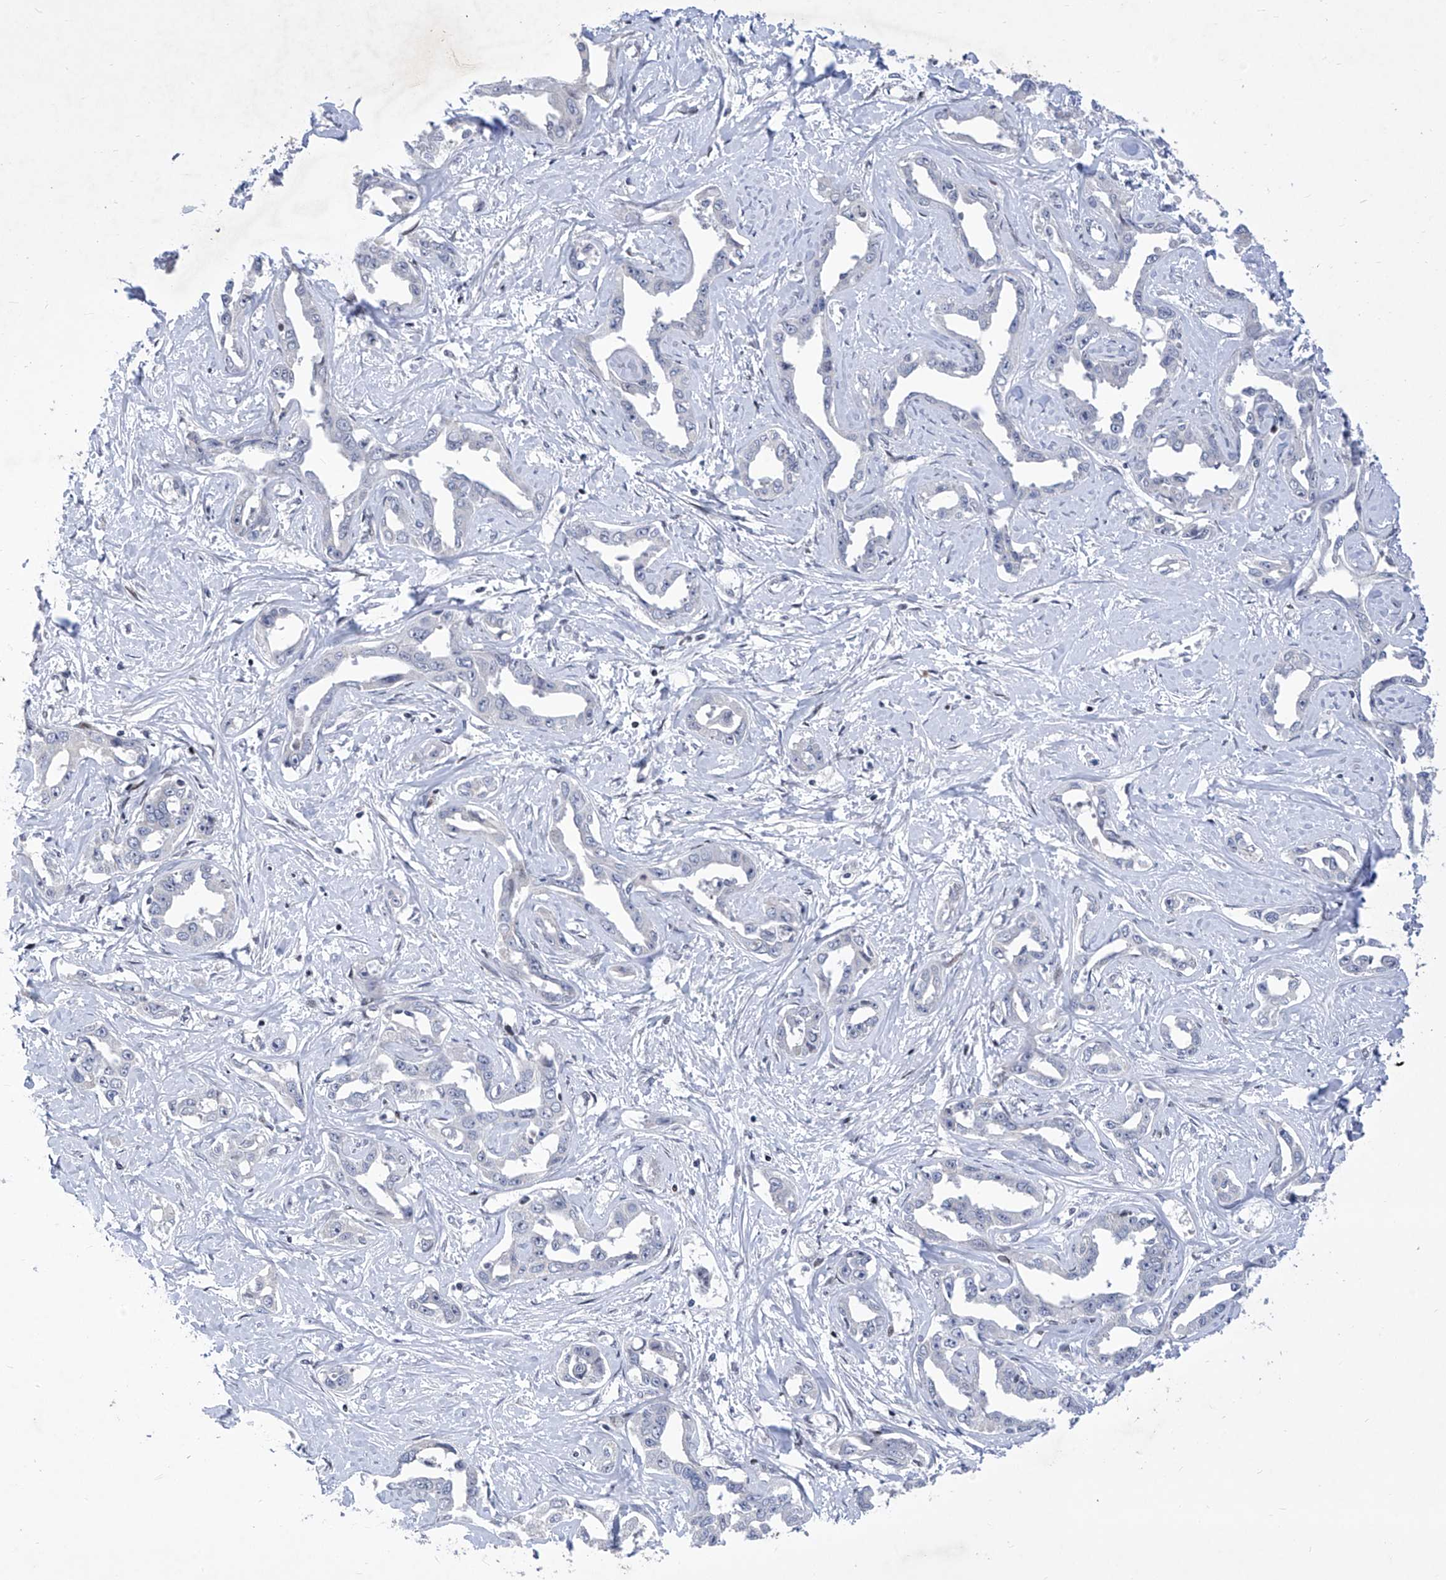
{"staining": {"intensity": "negative", "quantity": "none", "location": "none"}, "tissue": "liver cancer", "cell_type": "Tumor cells", "image_type": "cancer", "snomed": [{"axis": "morphology", "description": "Cholangiocarcinoma"}, {"axis": "topography", "description": "Liver"}], "caption": "An immunohistochemistry histopathology image of cholangiocarcinoma (liver) is shown. There is no staining in tumor cells of cholangiocarcinoma (liver).", "gene": "NUFIP1", "patient": {"sex": "male", "age": 59}}